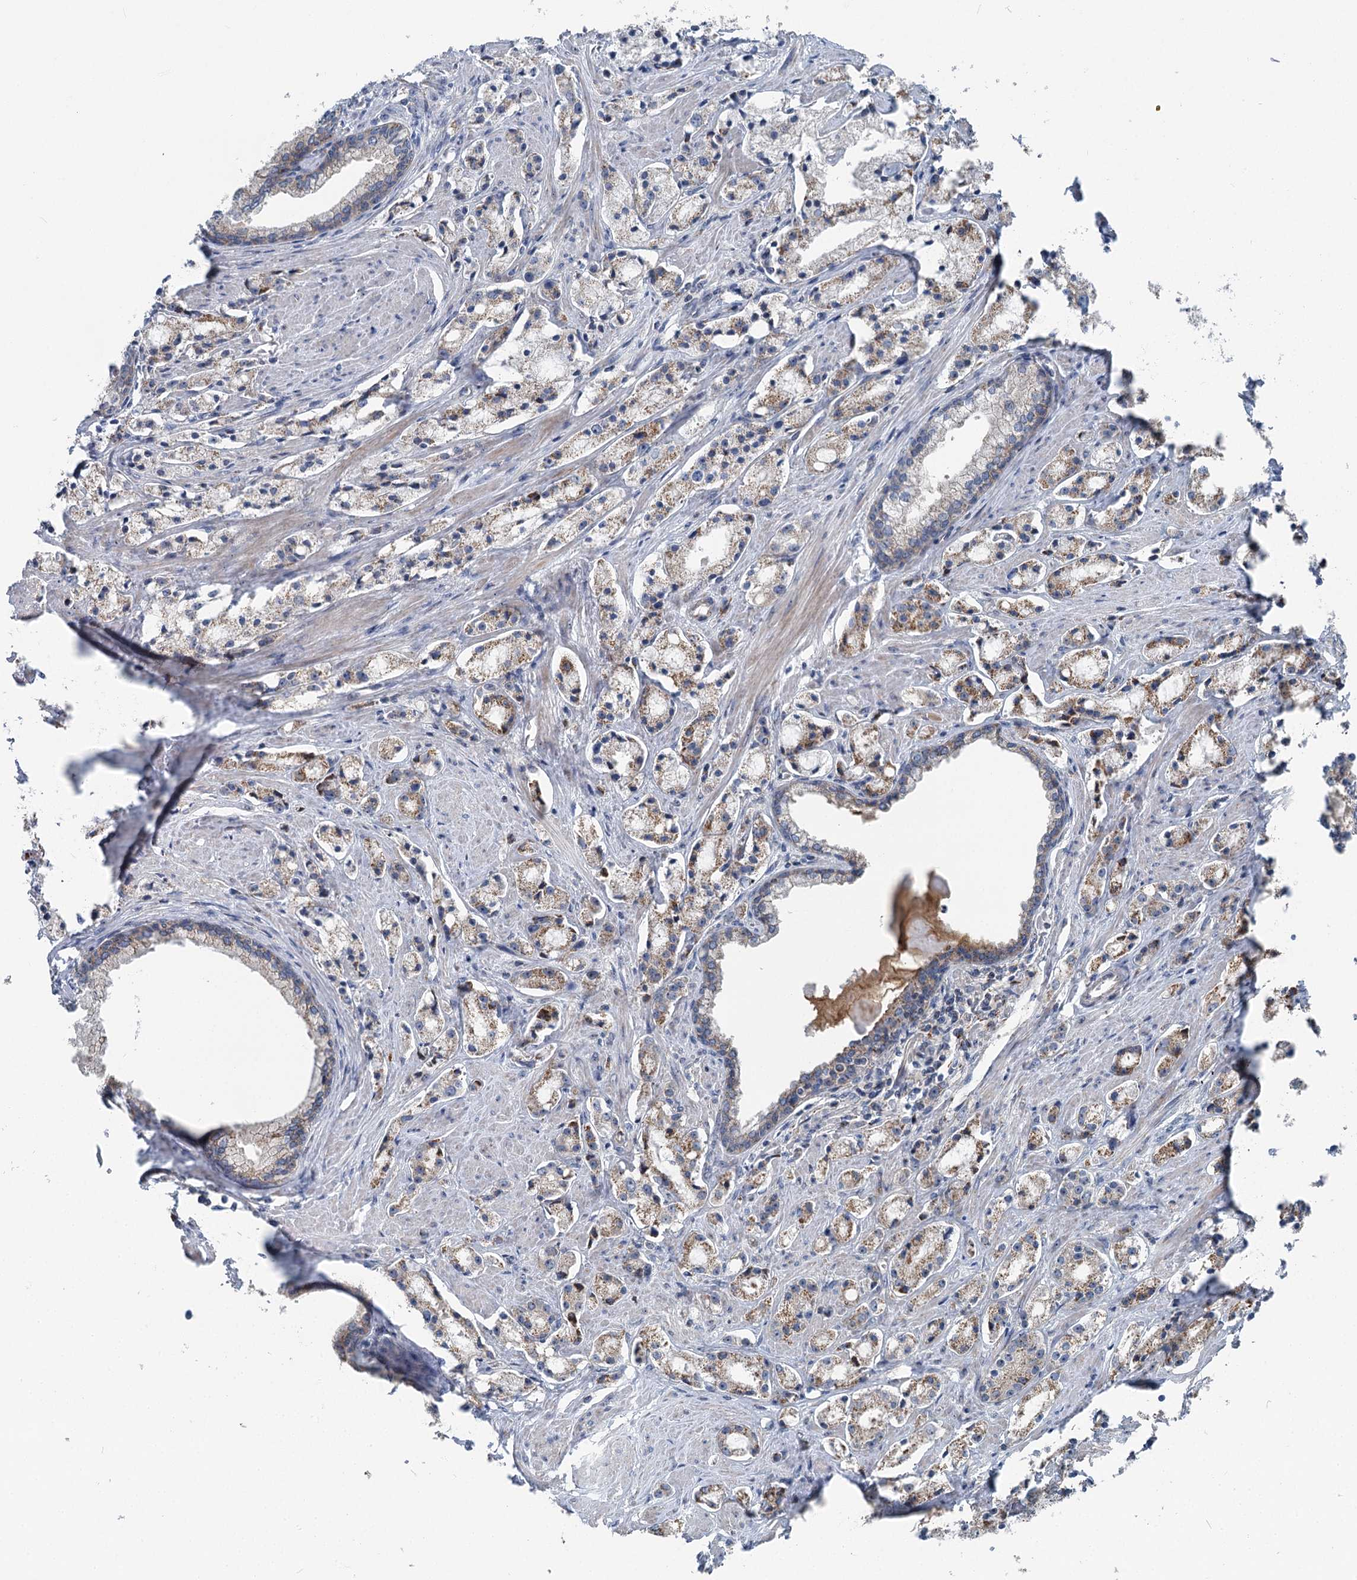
{"staining": {"intensity": "moderate", "quantity": ">75%", "location": "cytoplasmic/membranous"}, "tissue": "prostate cancer", "cell_type": "Tumor cells", "image_type": "cancer", "snomed": [{"axis": "morphology", "description": "Adenocarcinoma, High grade"}, {"axis": "topography", "description": "Prostate"}], "caption": "Brown immunohistochemical staining in prostate high-grade adenocarcinoma shows moderate cytoplasmic/membranous positivity in approximately >75% of tumor cells. (DAB (3,3'-diaminobenzidine) = brown stain, brightfield microscopy at high magnification).", "gene": "MARK2", "patient": {"sex": "male", "age": 66}}